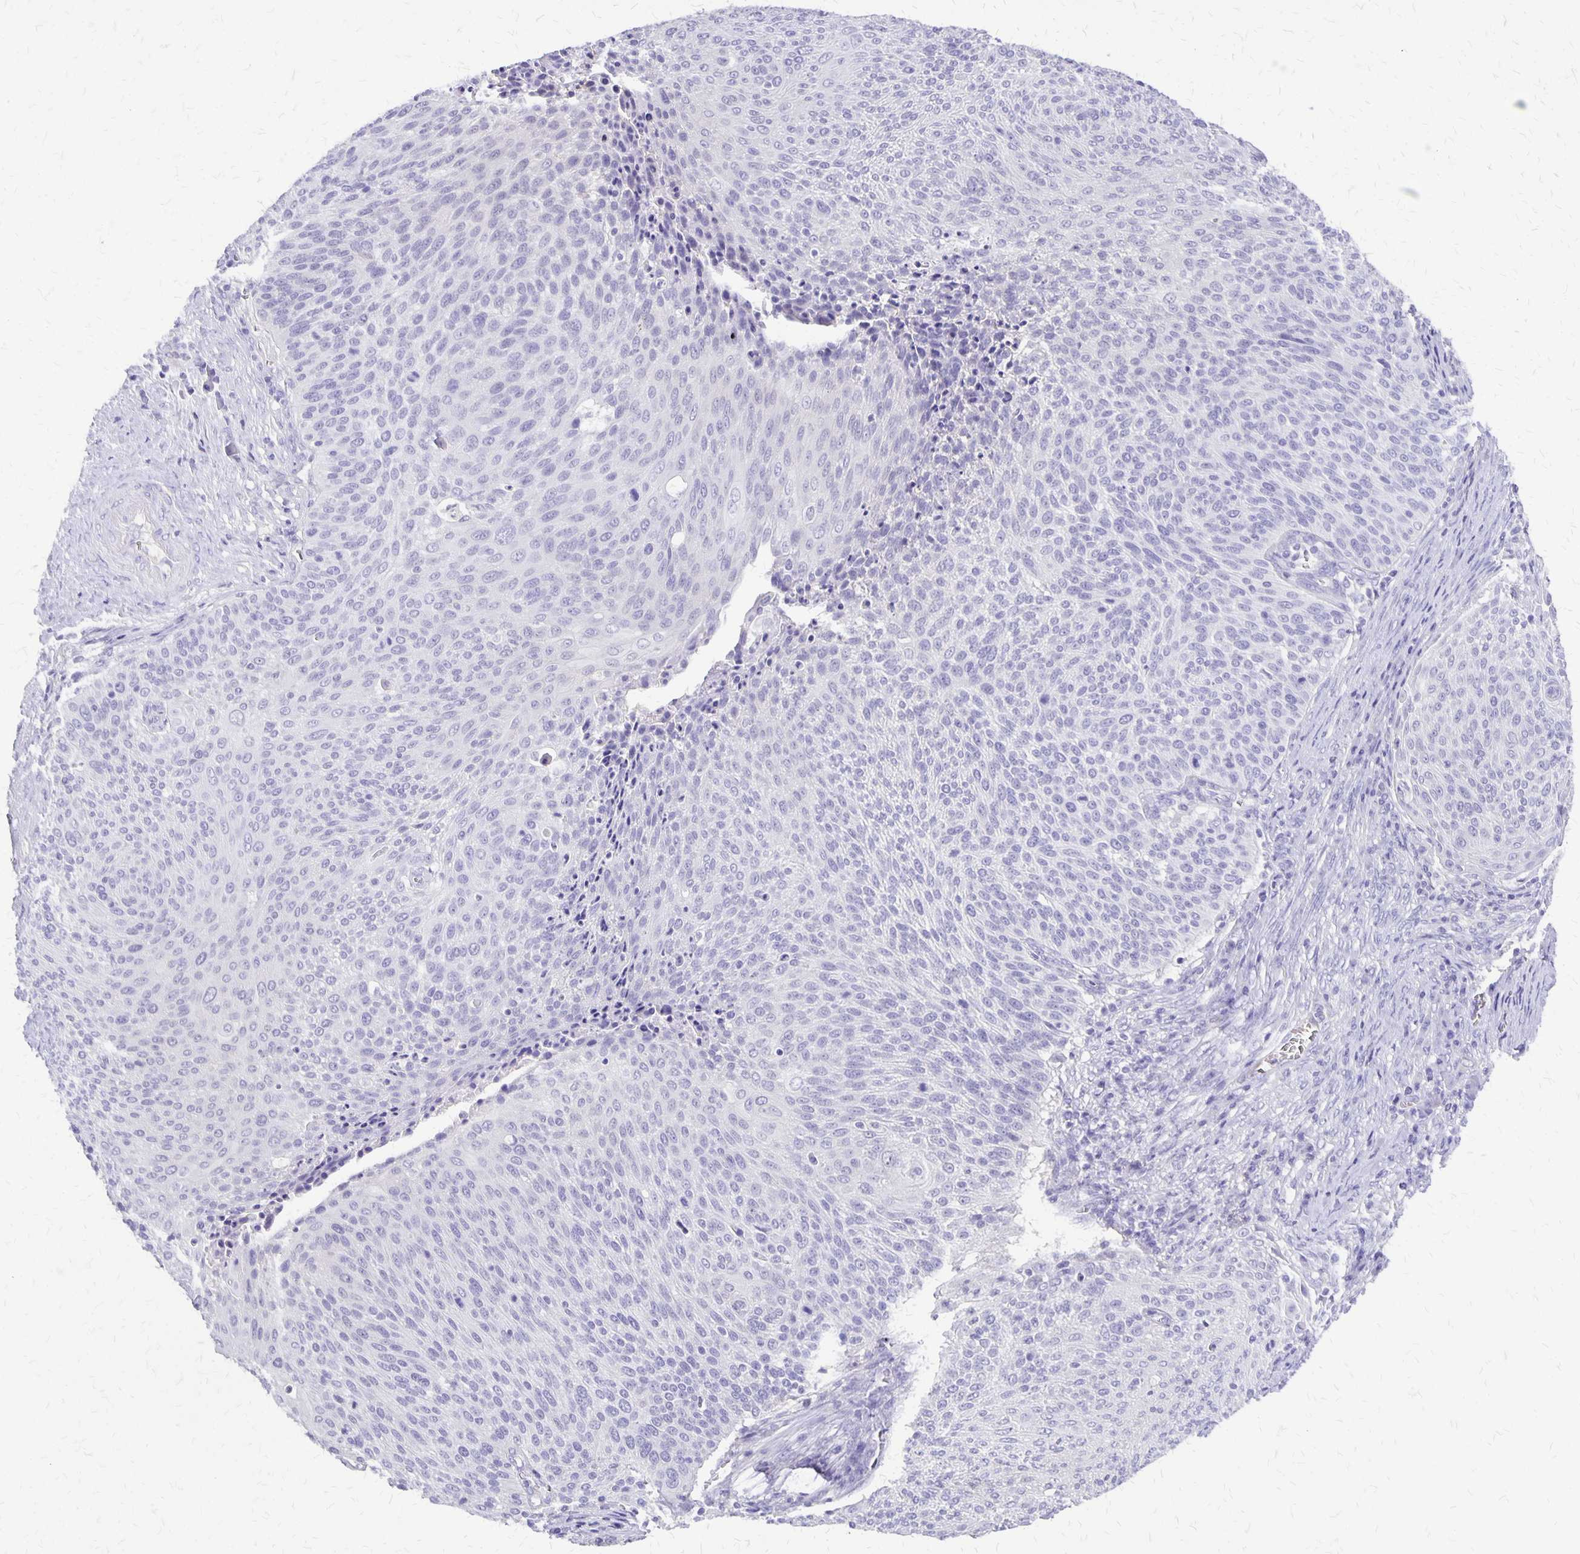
{"staining": {"intensity": "negative", "quantity": "none", "location": "none"}, "tissue": "cervical cancer", "cell_type": "Tumor cells", "image_type": "cancer", "snomed": [{"axis": "morphology", "description": "Squamous cell carcinoma, NOS"}, {"axis": "topography", "description": "Cervix"}], "caption": "Tumor cells are negative for protein expression in human cervical cancer (squamous cell carcinoma). The staining is performed using DAB (3,3'-diaminobenzidine) brown chromogen with nuclei counter-stained in using hematoxylin.", "gene": "SI", "patient": {"sex": "female", "age": 31}}